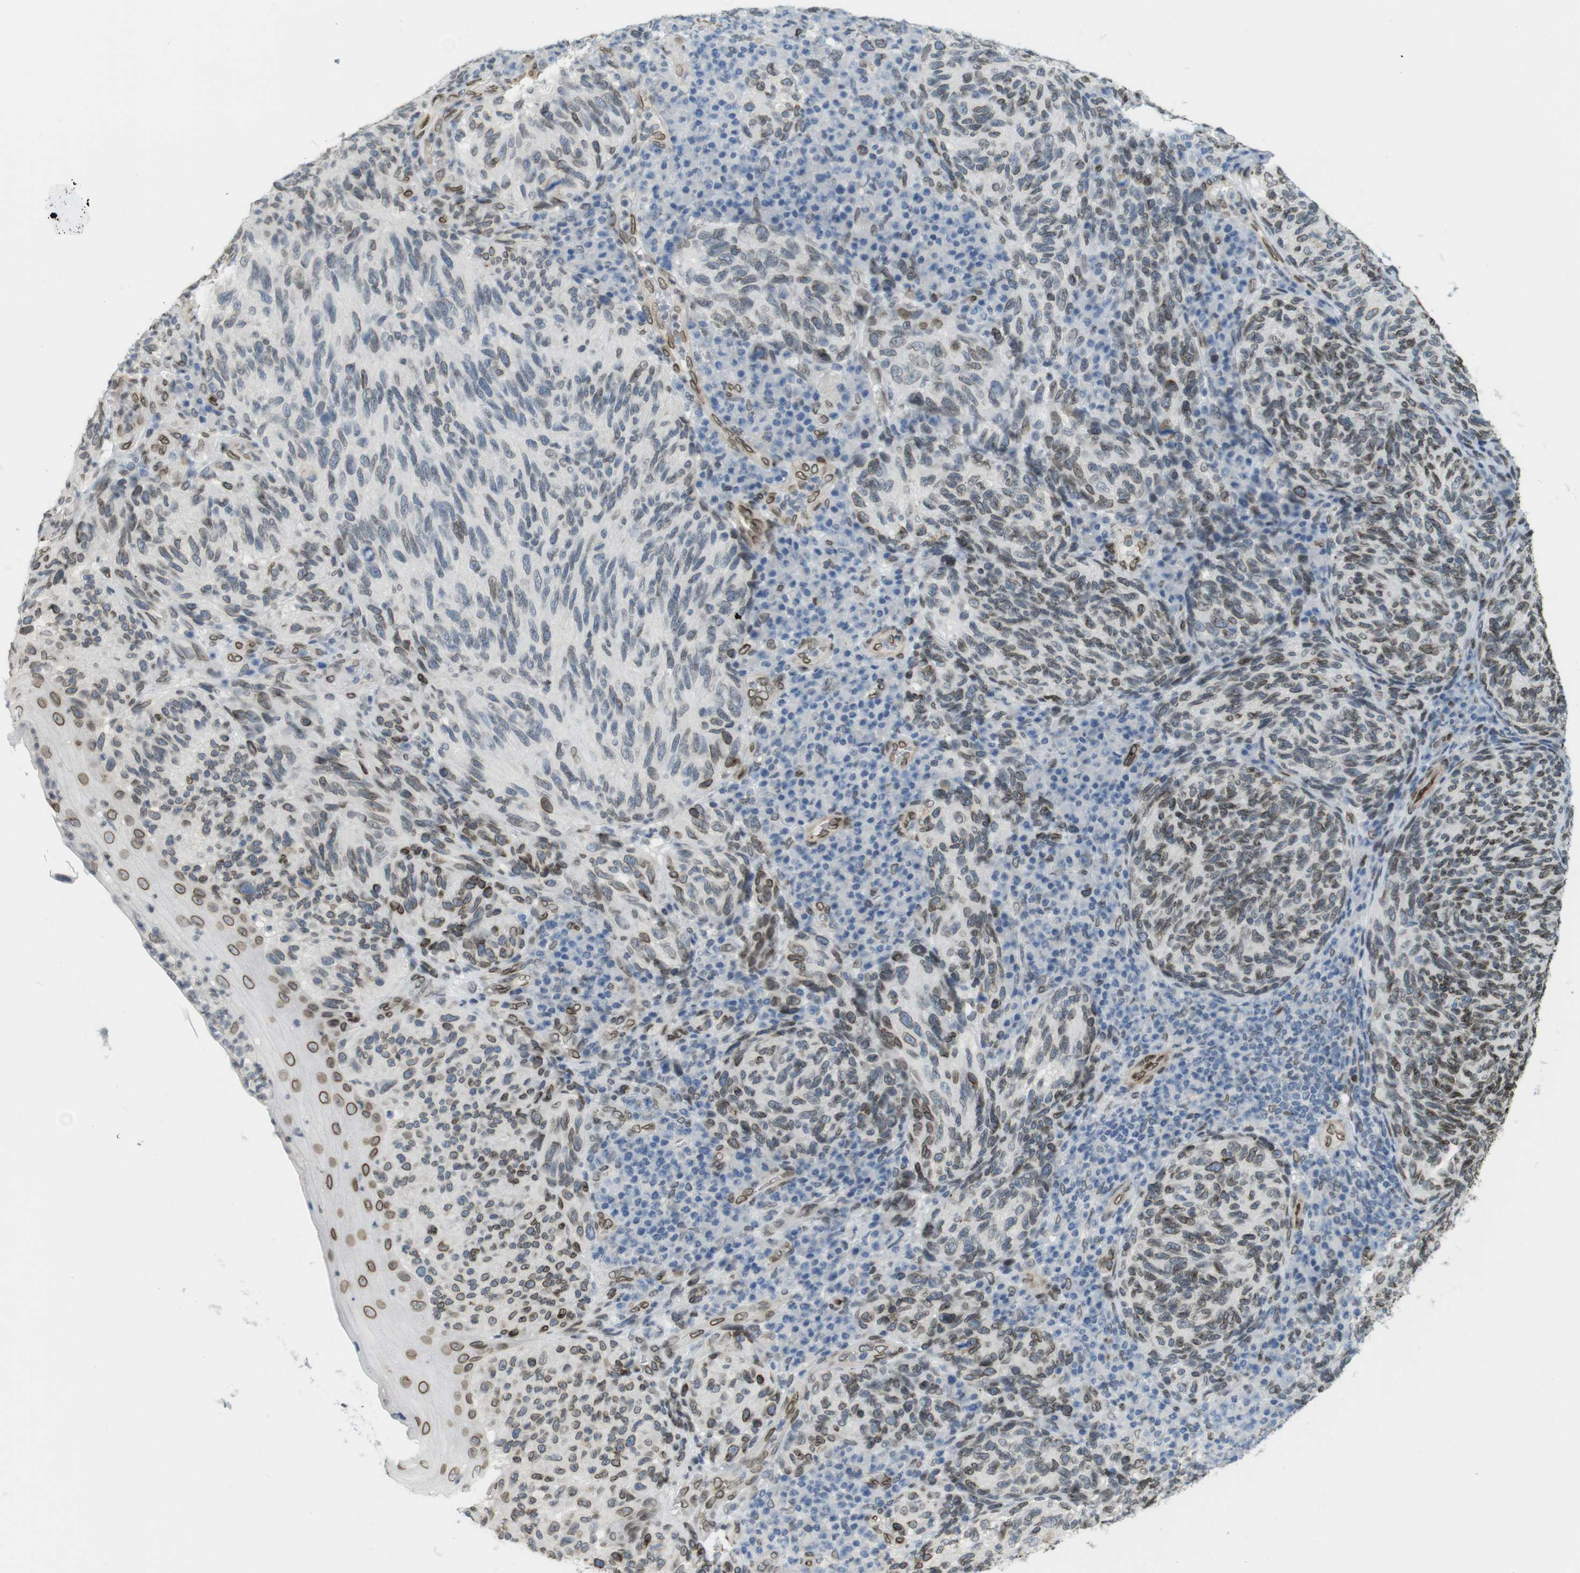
{"staining": {"intensity": "weak", "quantity": "25%-75%", "location": "nuclear"}, "tissue": "melanoma", "cell_type": "Tumor cells", "image_type": "cancer", "snomed": [{"axis": "morphology", "description": "Malignant melanoma, NOS"}, {"axis": "topography", "description": "Skin"}], "caption": "Melanoma tissue exhibits weak nuclear positivity in about 25%-75% of tumor cells, visualized by immunohistochemistry.", "gene": "ARL6IP6", "patient": {"sex": "female", "age": 73}}